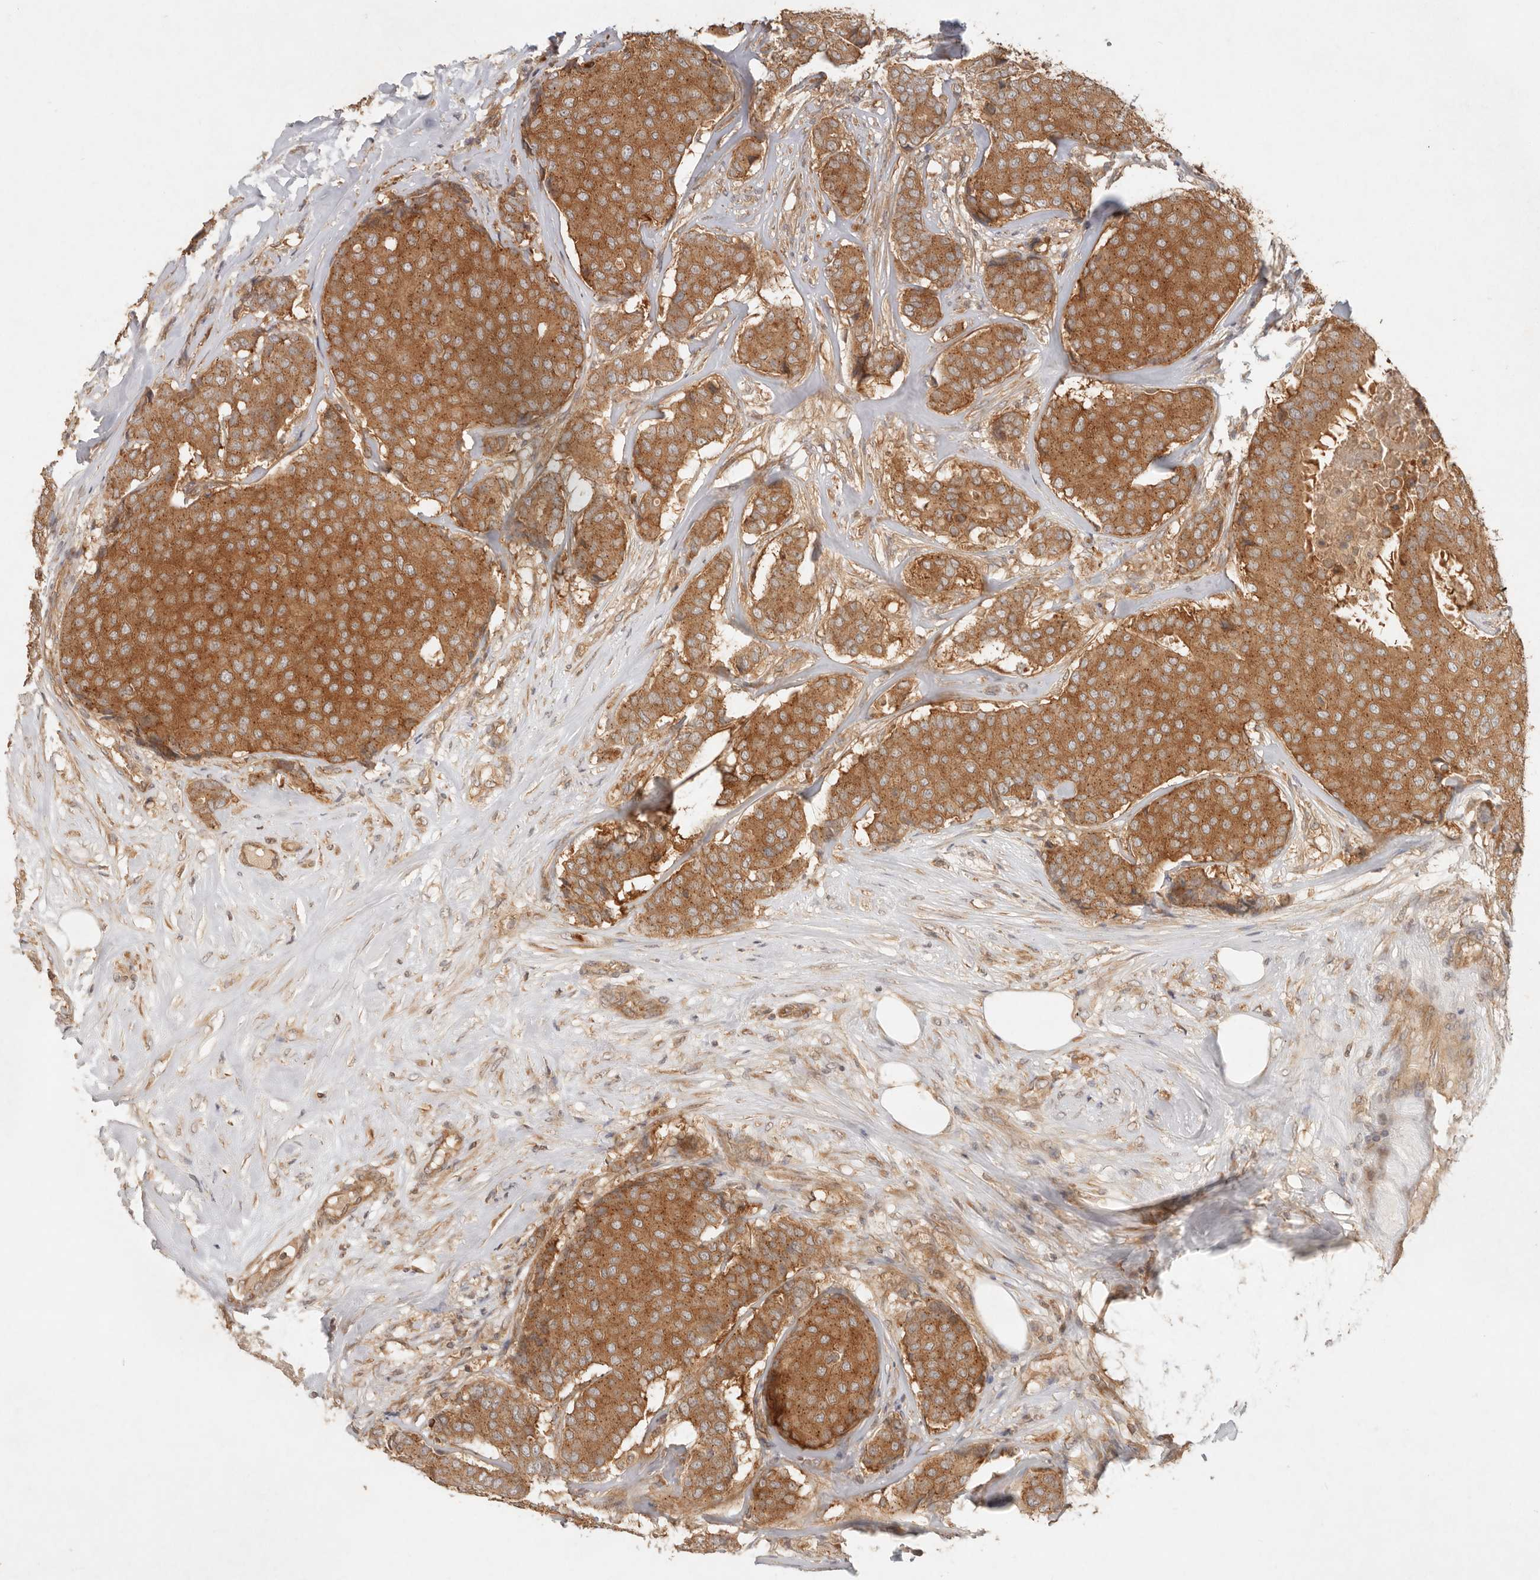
{"staining": {"intensity": "strong", "quantity": ">75%", "location": "cytoplasmic/membranous"}, "tissue": "breast cancer", "cell_type": "Tumor cells", "image_type": "cancer", "snomed": [{"axis": "morphology", "description": "Duct carcinoma"}, {"axis": "topography", "description": "Breast"}], "caption": "This is an image of IHC staining of breast cancer (invasive ductal carcinoma), which shows strong positivity in the cytoplasmic/membranous of tumor cells.", "gene": "HECTD3", "patient": {"sex": "female", "age": 75}}